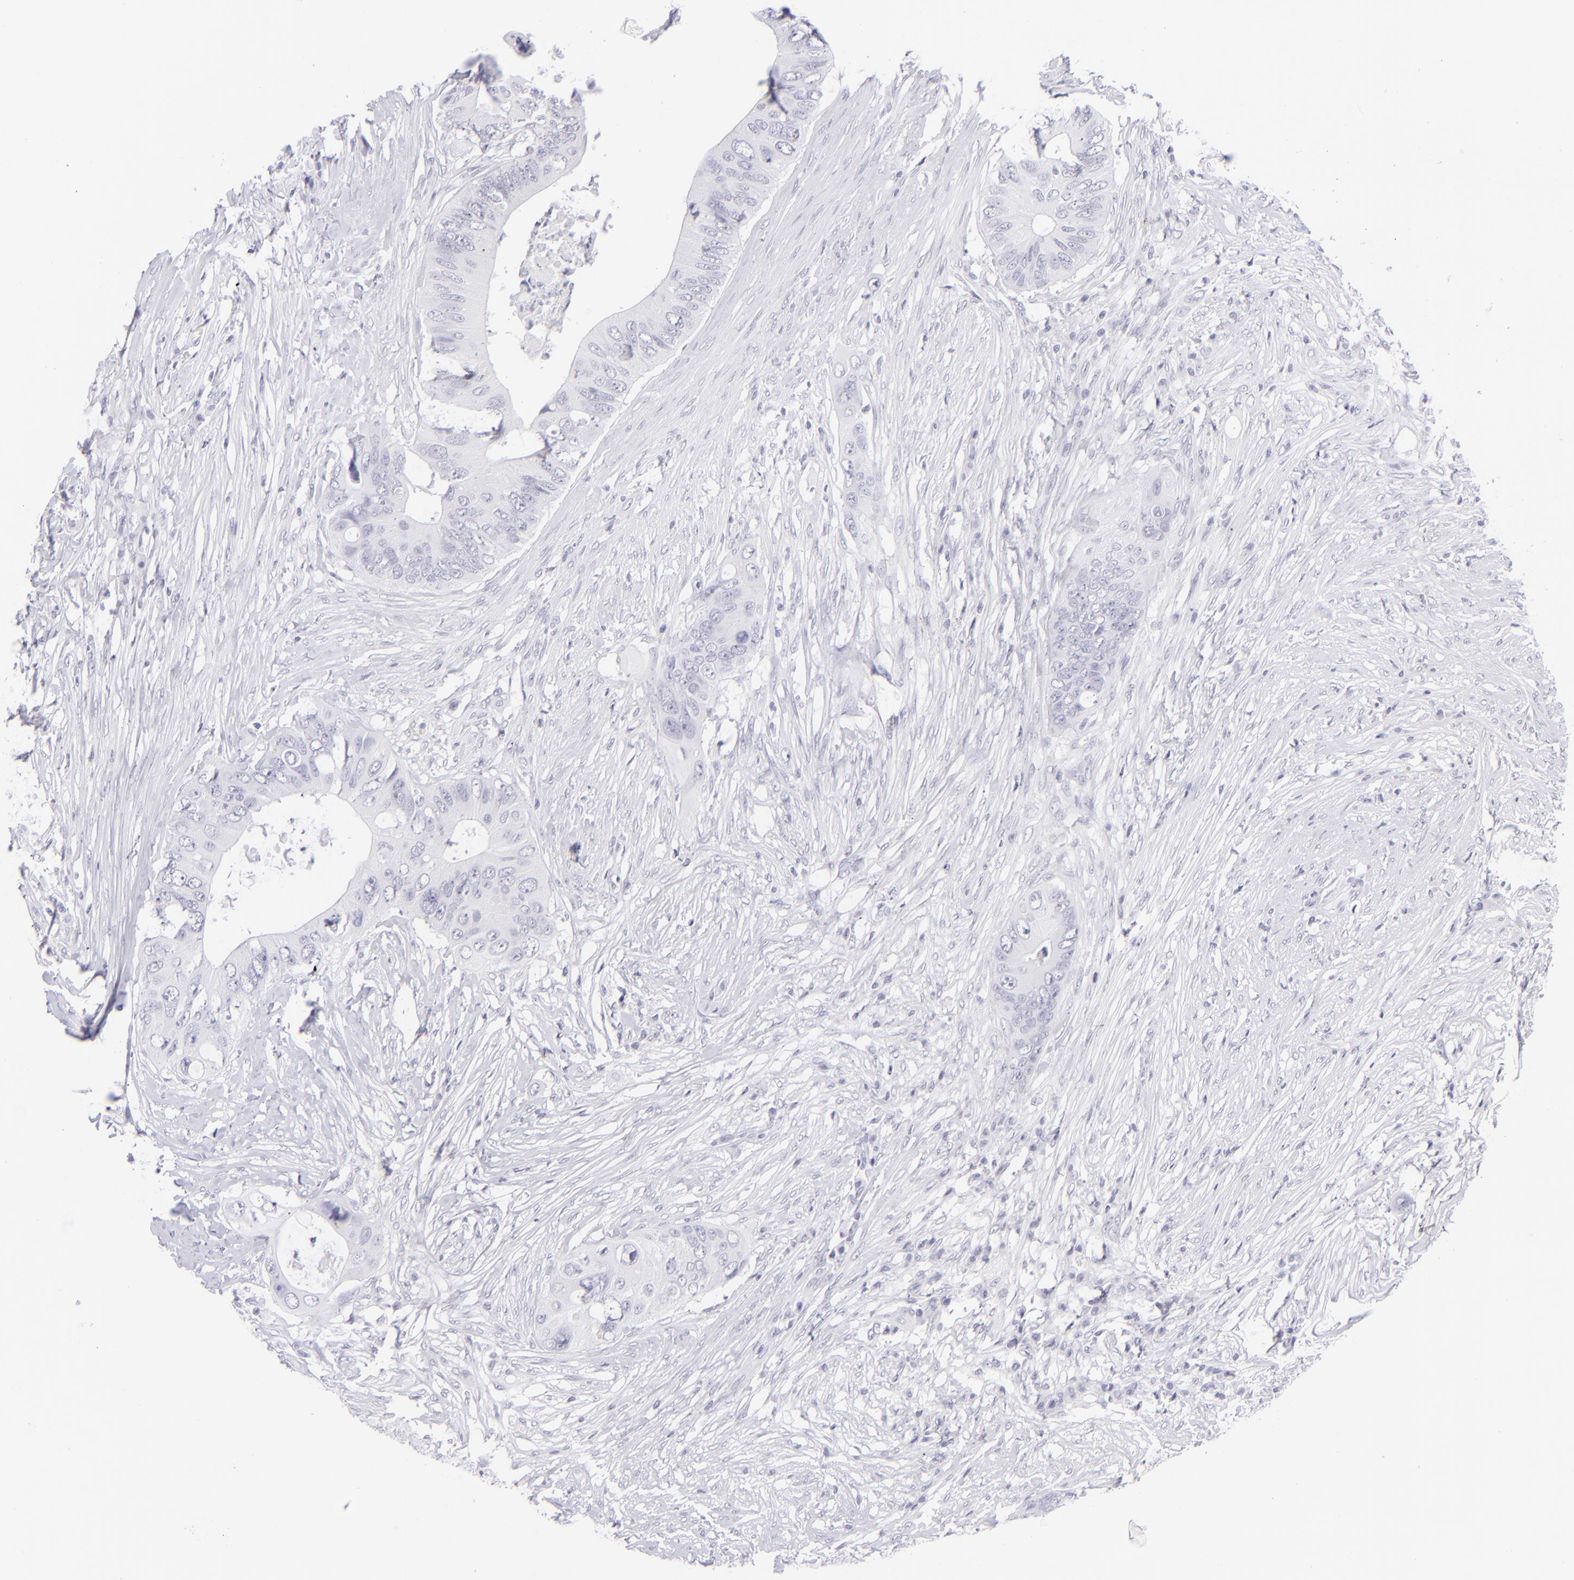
{"staining": {"intensity": "negative", "quantity": "none", "location": "none"}, "tissue": "colorectal cancer", "cell_type": "Tumor cells", "image_type": "cancer", "snomed": [{"axis": "morphology", "description": "Adenocarcinoma, NOS"}, {"axis": "topography", "description": "Colon"}], "caption": "There is no significant staining in tumor cells of colorectal cancer (adenocarcinoma). The staining is performed using DAB brown chromogen with nuclei counter-stained in using hematoxylin.", "gene": "FCER2", "patient": {"sex": "male", "age": 71}}